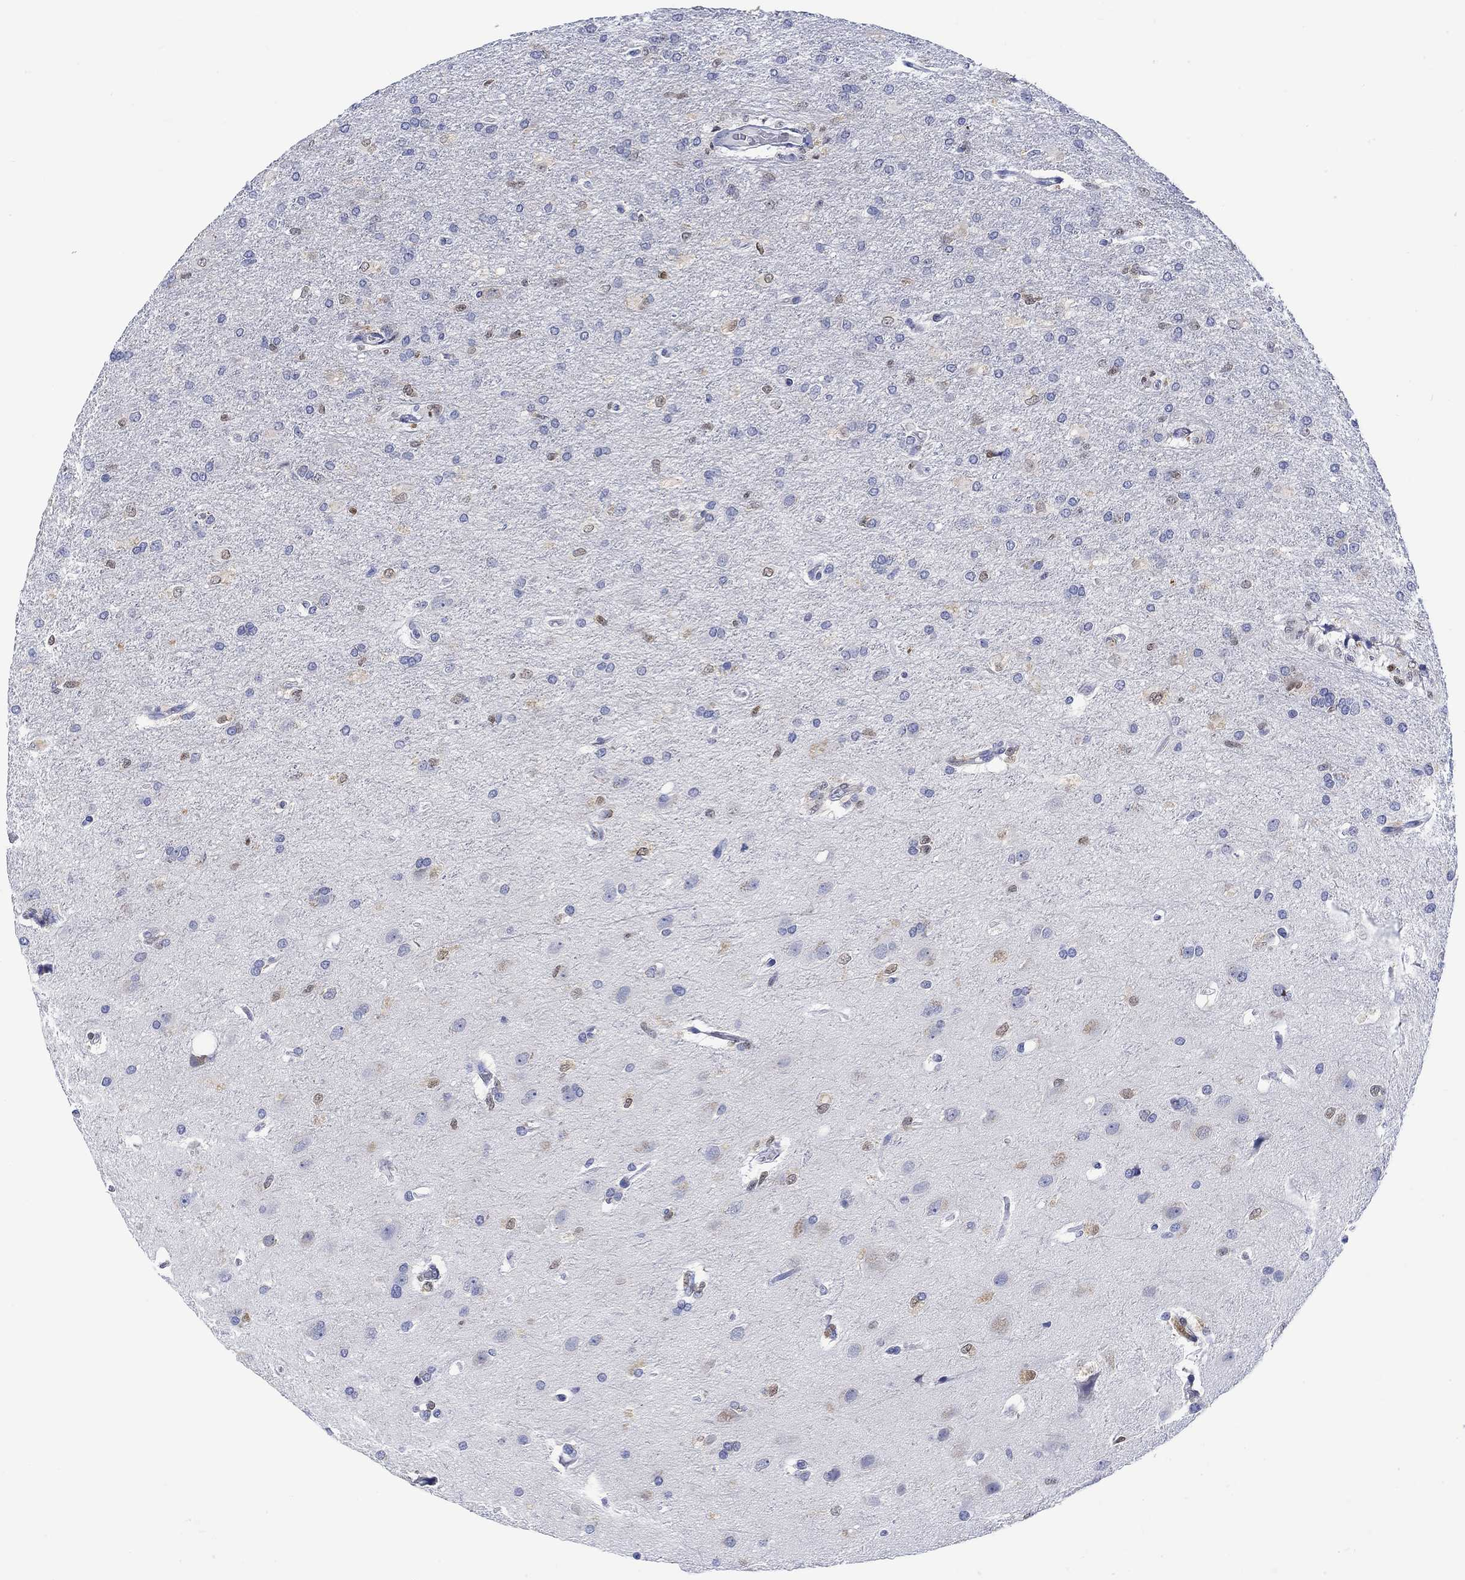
{"staining": {"intensity": "moderate", "quantity": "<25%", "location": "nuclear"}, "tissue": "glioma", "cell_type": "Tumor cells", "image_type": "cancer", "snomed": [{"axis": "morphology", "description": "Glioma, malignant, High grade"}, {"axis": "topography", "description": "Brain"}], "caption": "IHC (DAB) staining of malignant high-grade glioma exhibits moderate nuclear protein staining in about <25% of tumor cells.", "gene": "MSI1", "patient": {"sex": "male", "age": 68}}